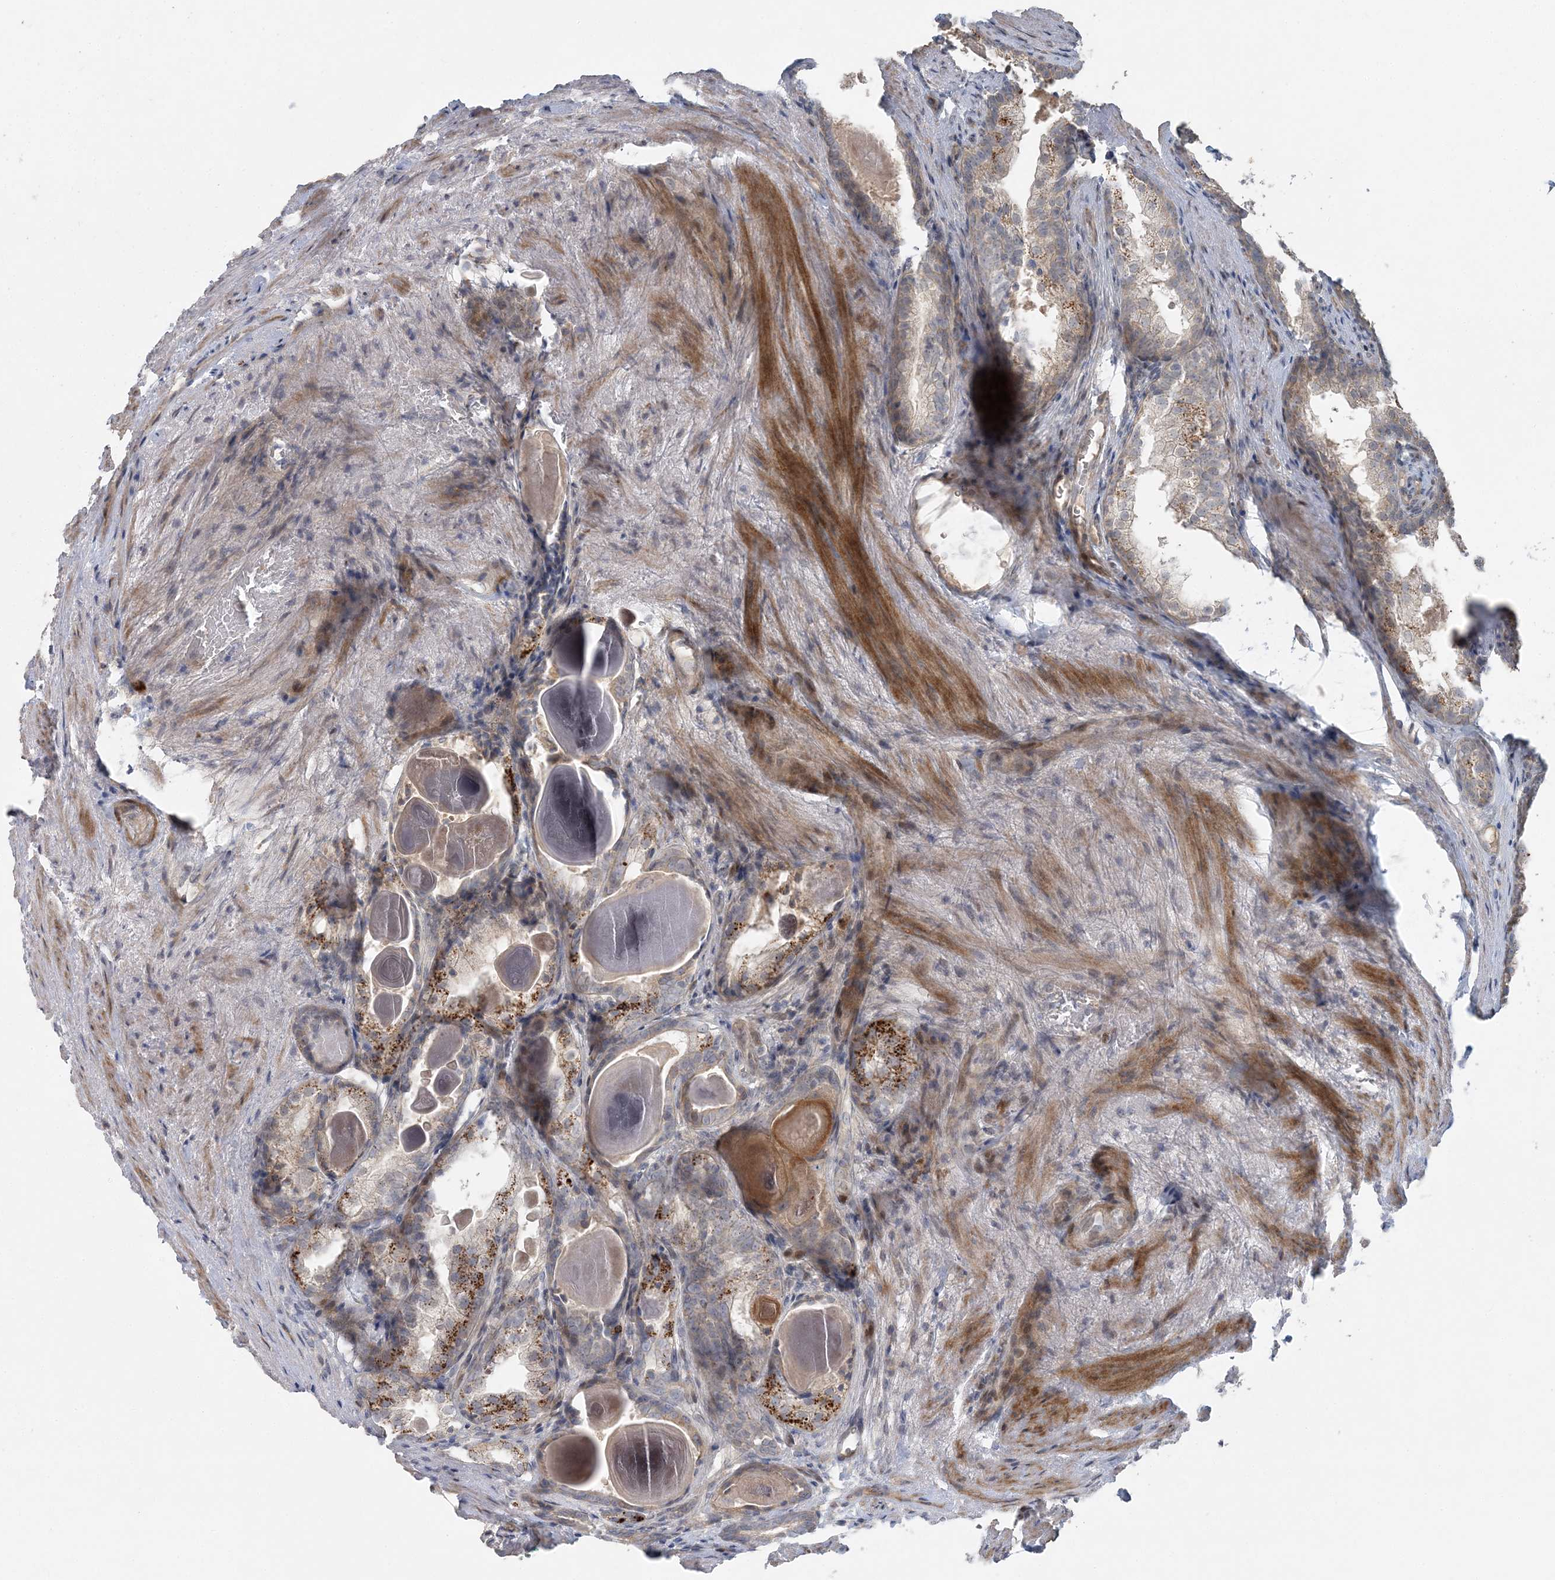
{"staining": {"intensity": "weak", "quantity": "<25%", "location": "cytoplasmic/membranous"}, "tissue": "prostate cancer", "cell_type": "Tumor cells", "image_type": "cancer", "snomed": [{"axis": "morphology", "description": "Adenocarcinoma, High grade"}, {"axis": "topography", "description": "Prostate"}], "caption": "Protein analysis of prostate adenocarcinoma (high-grade) shows no significant expression in tumor cells.", "gene": "SLC4A10", "patient": {"sex": "male", "age": 62}}